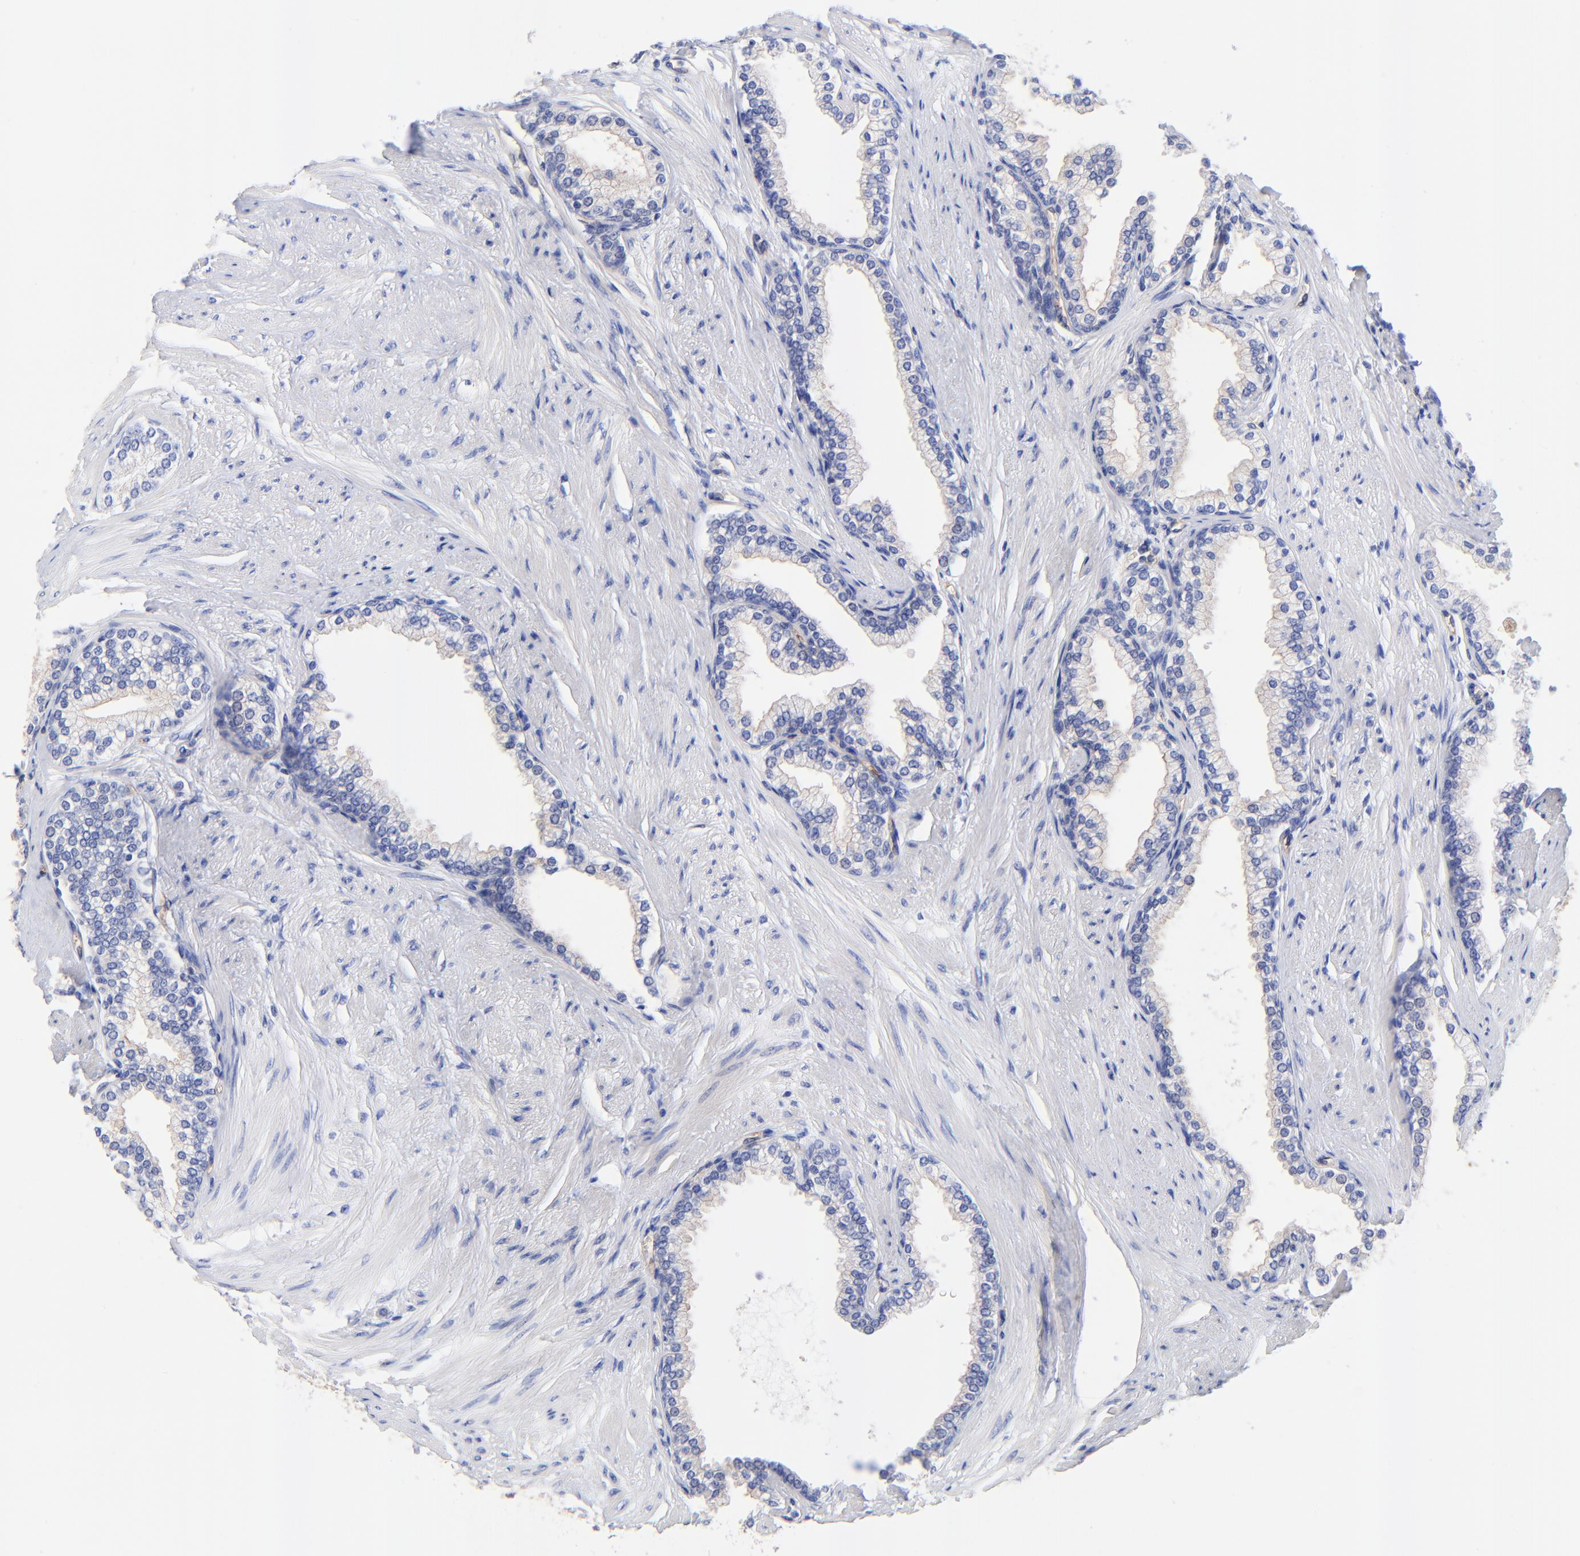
{"staining": {"intensity": "weak", "quantity": "25%-75%", "location": "cytoplasmic/membranous"}, "tissue": "prostate", "cell_type": "Glandular cells", "image_type": "normal", "snomed": [{"axis": "morphology", "description": "Normal tissue, NOS"}, {"axis": "topography", "description": "Prostate"}], "caption": "DAB (3,3'-diaminobenzidine) immunohistochemical staining of benign prostate demonstrates weak cytoplasmic/membranous protein positivity in about 25%-75% of glandular cells. The protein is shown in brown color, while the nuclei are stained blue.", "gene": "SLC44A2", "patient": {"sex": "male", "age": 64}}